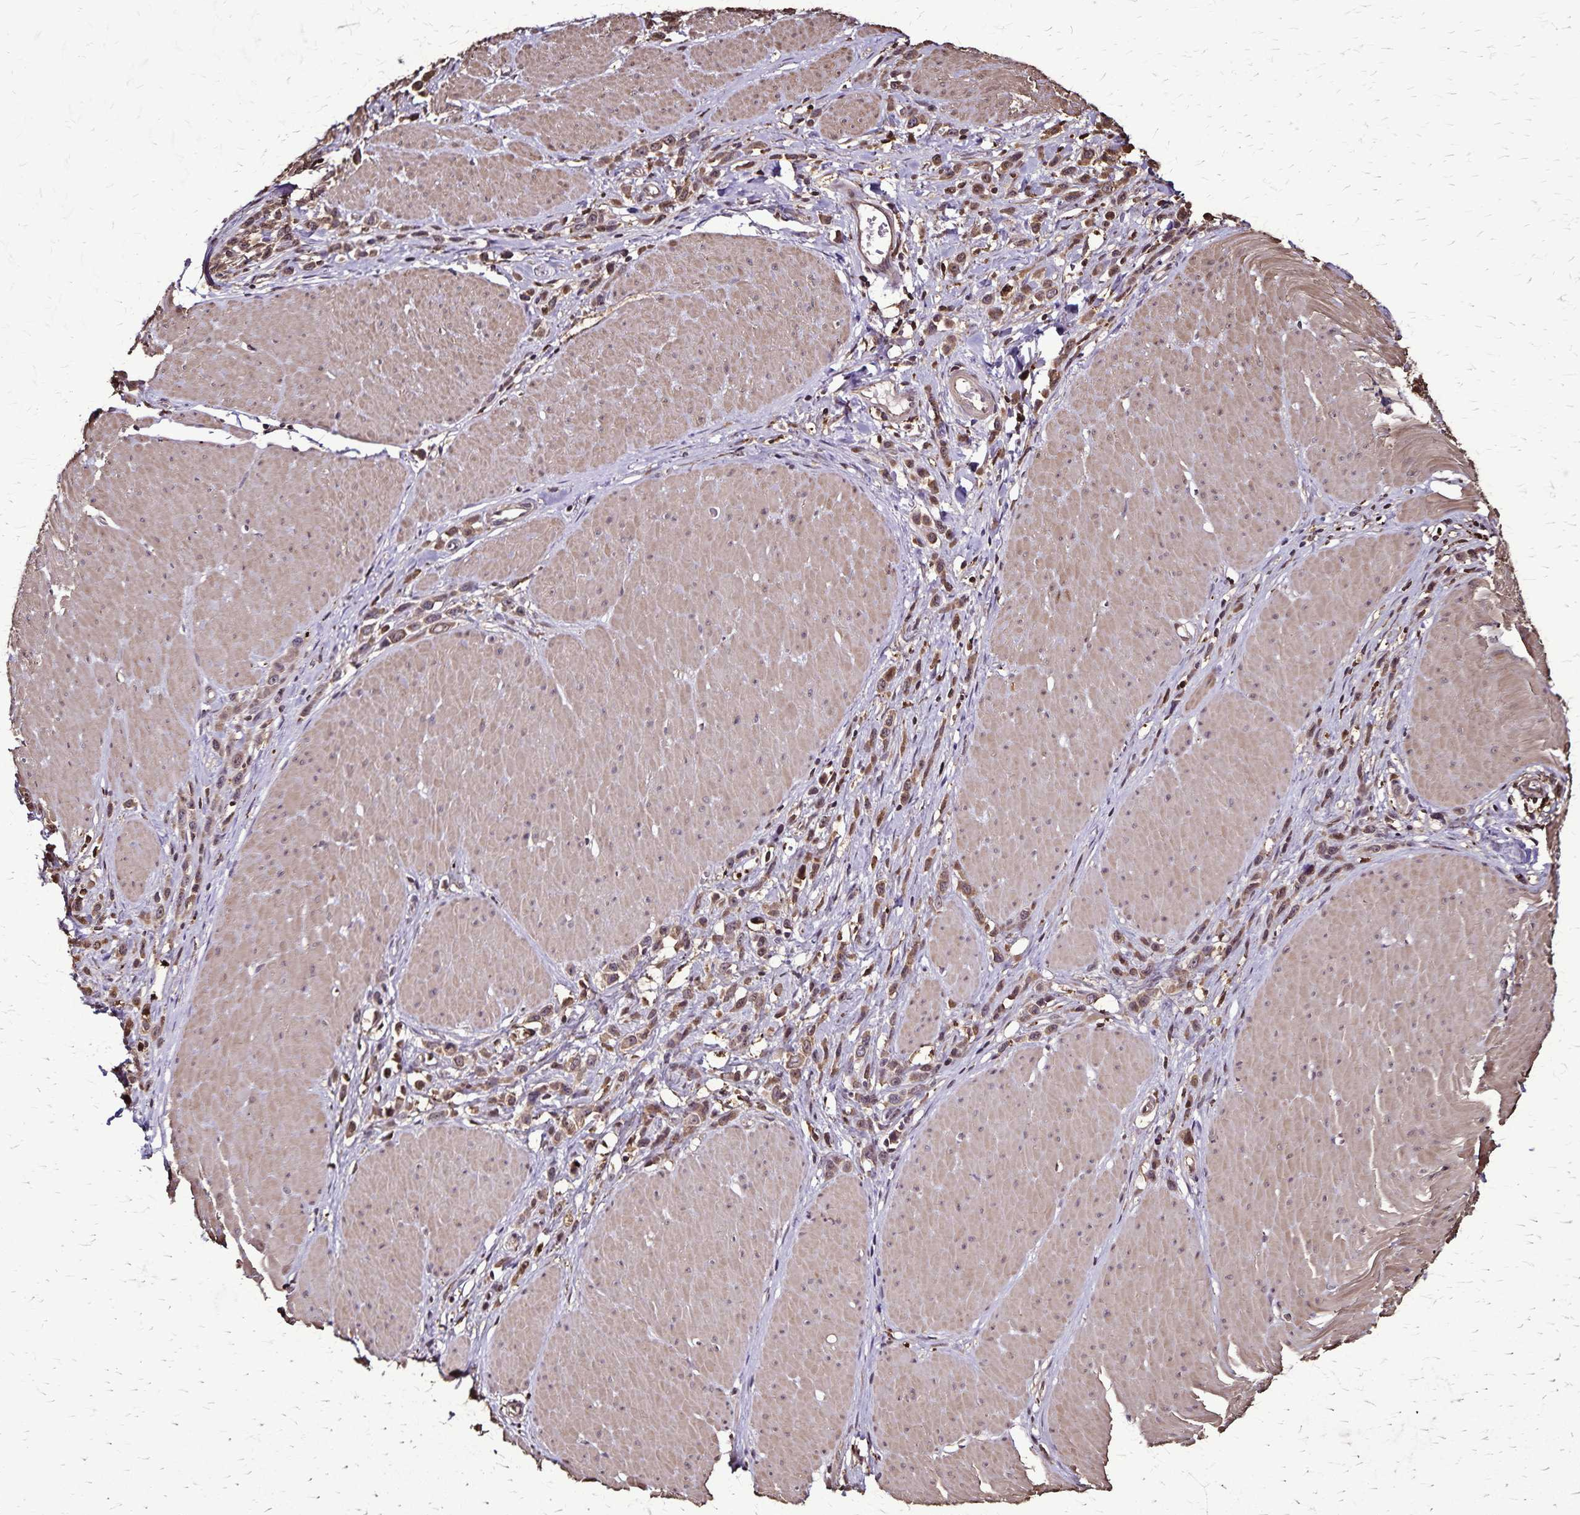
{"staining": {"intensity": "moderate", "quantity": ">75%", "location": "cytoplasmic/membranous"}, "tissue": "stomach cancer", "cell_type": "Tumor cells", "image_type": "cancer", "snomed": [{"axis": "morphology", "description": "Adenocarcinoma, NOS"}, {"axis": "topography", "description": "Stomach"}], "caption": "Immunohistochemical staining of adenocarcinoma (stomach) exhibits medium levels of moderate cytoplasmic/membranous protein expression in about >75% of tumor cells.", "gene": "CHMP1B", "patient": {"sex": "male", "age": 47}}